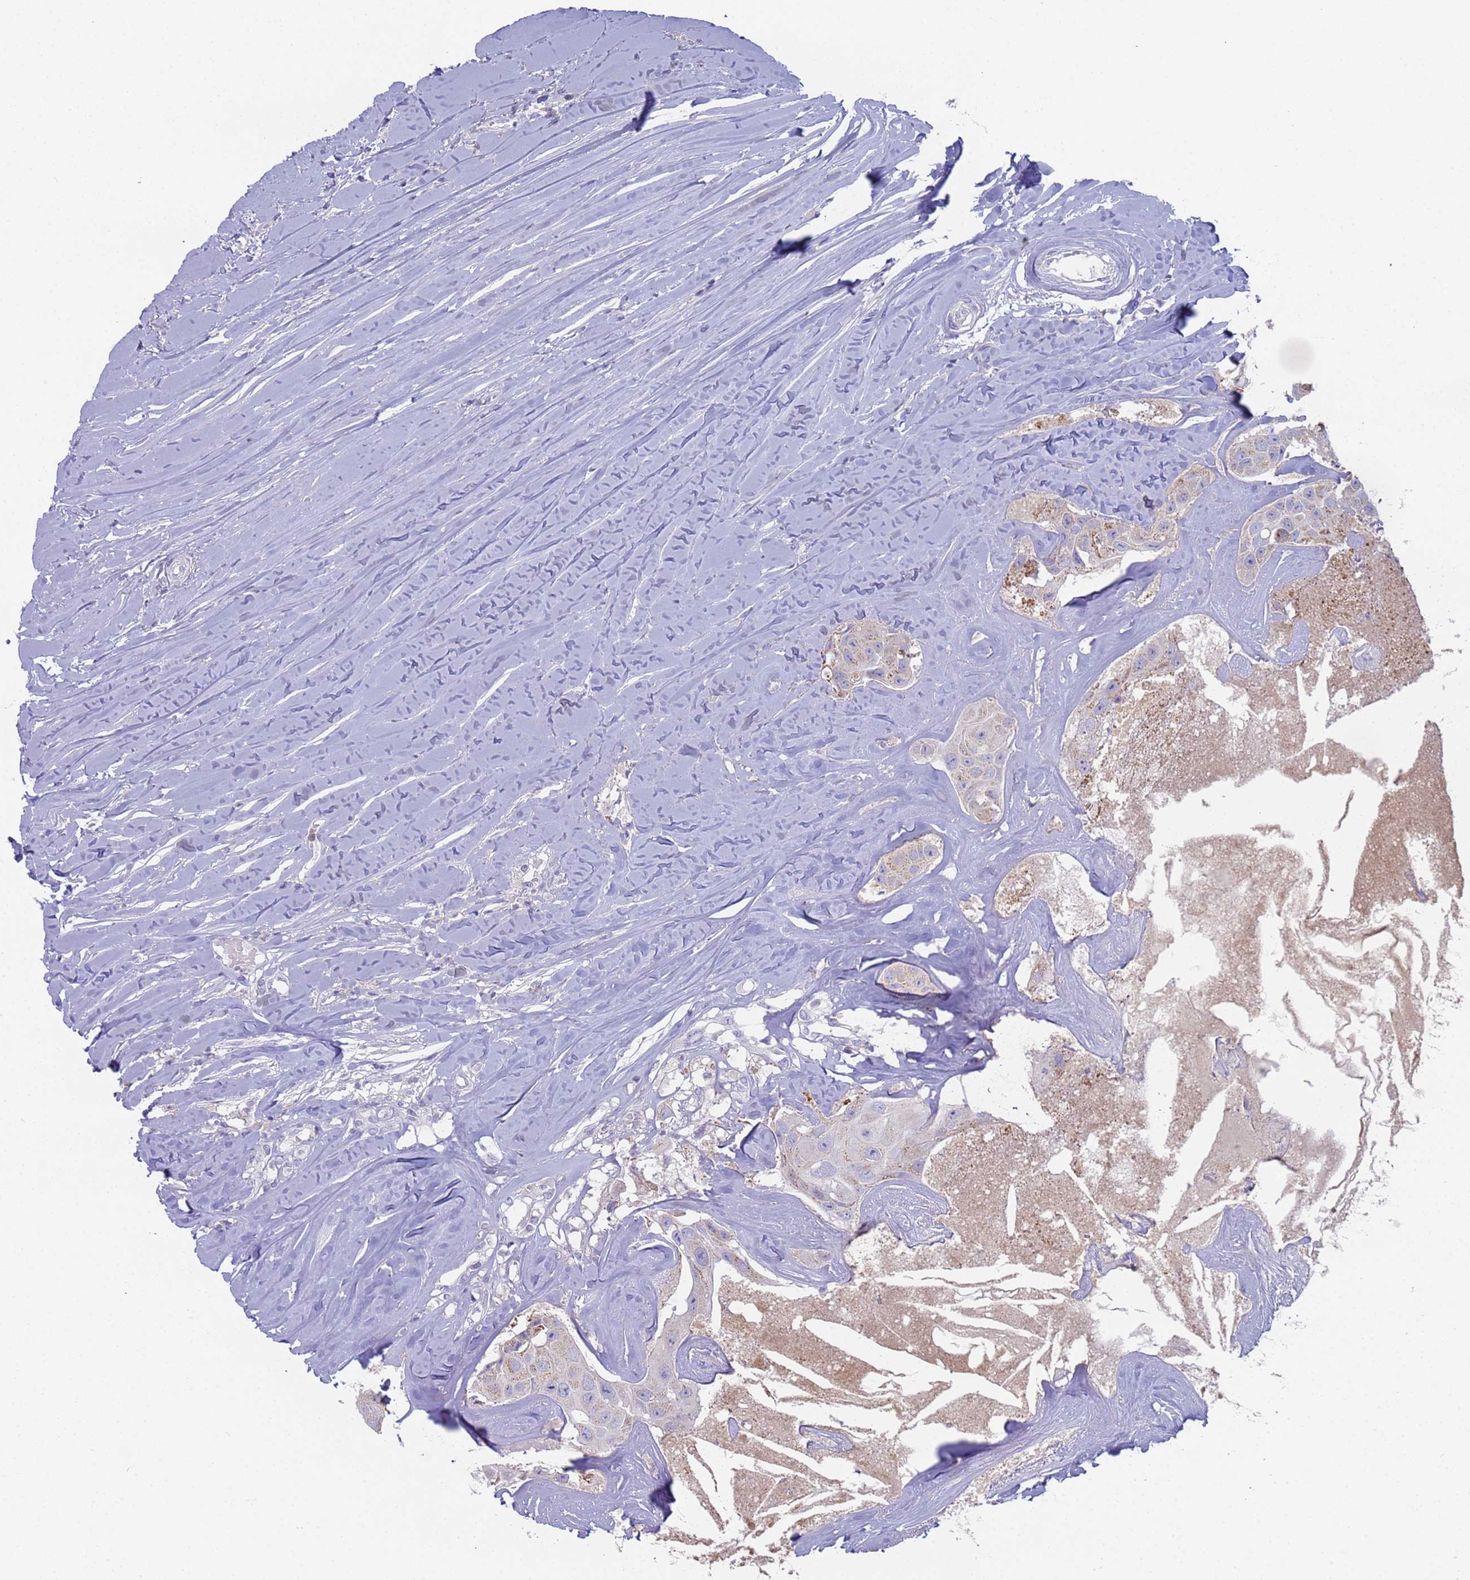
{"staining": {"intensity": "negative", "quantity": "none", "location": "none"}, "tissue": "head and neck cancer", "cell_type": "Tumor cells", "image_type": "cancer", "snomed": [{"axis": "morphology", "description": "Adenocarcinoma, NOS"}, {"axis": "morphology", "description": "Adenocarcinoma, metastatic, NOS"}, {"axis": "topography", "description": "Head-Neck"}], "caption": "Head and neck cancer (metastatic adenocarcinoma) was stained to show a protein in brown. There is no significant positivity in tumor cells.", "gene": "CR1", "patient": {"sex": "male", "age": 75}}